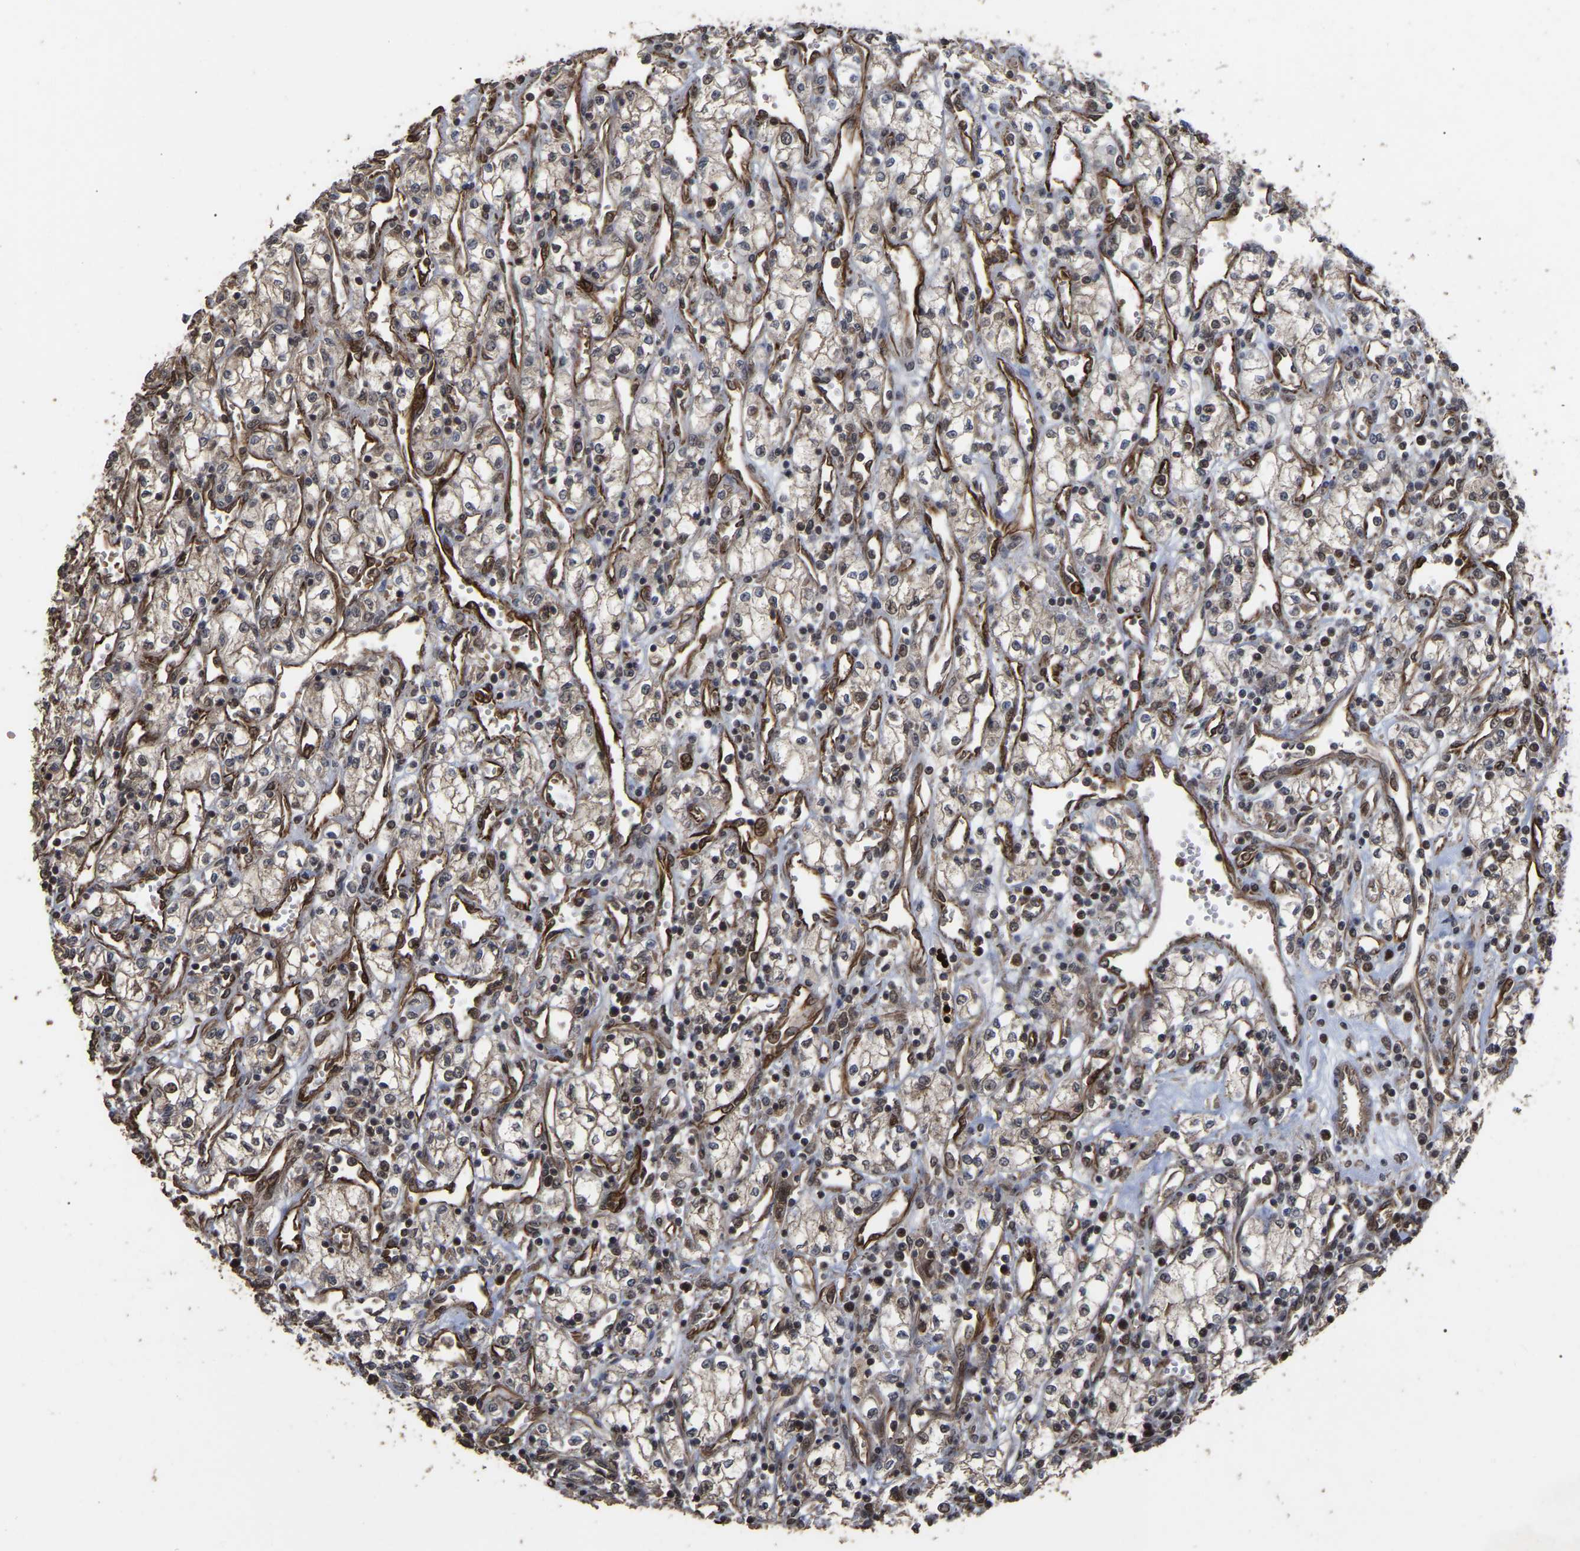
{"staining": {"intensity": "moderate", "quantity": ">75%", "location": "cytoplasmic/membranous"}, "tissue": "renal cancer", "cell_type": "Tumor cells", "image_type": "cancer", "snomed": [{"axis": "morphology", "description": "Adenocarcinoma, NOS"}, {"axis": "topography", "description": "Kidney"}], "caption": "A high-resolution histopathology image shows IHC staining of renal cancer (adenocarcinoma), which exhibits moderate cytoplasmic/membranous expression in approximately >75% of tumor cells.", "gene": "FAM161B", "patient": {"sex": "male", "age": 59}}